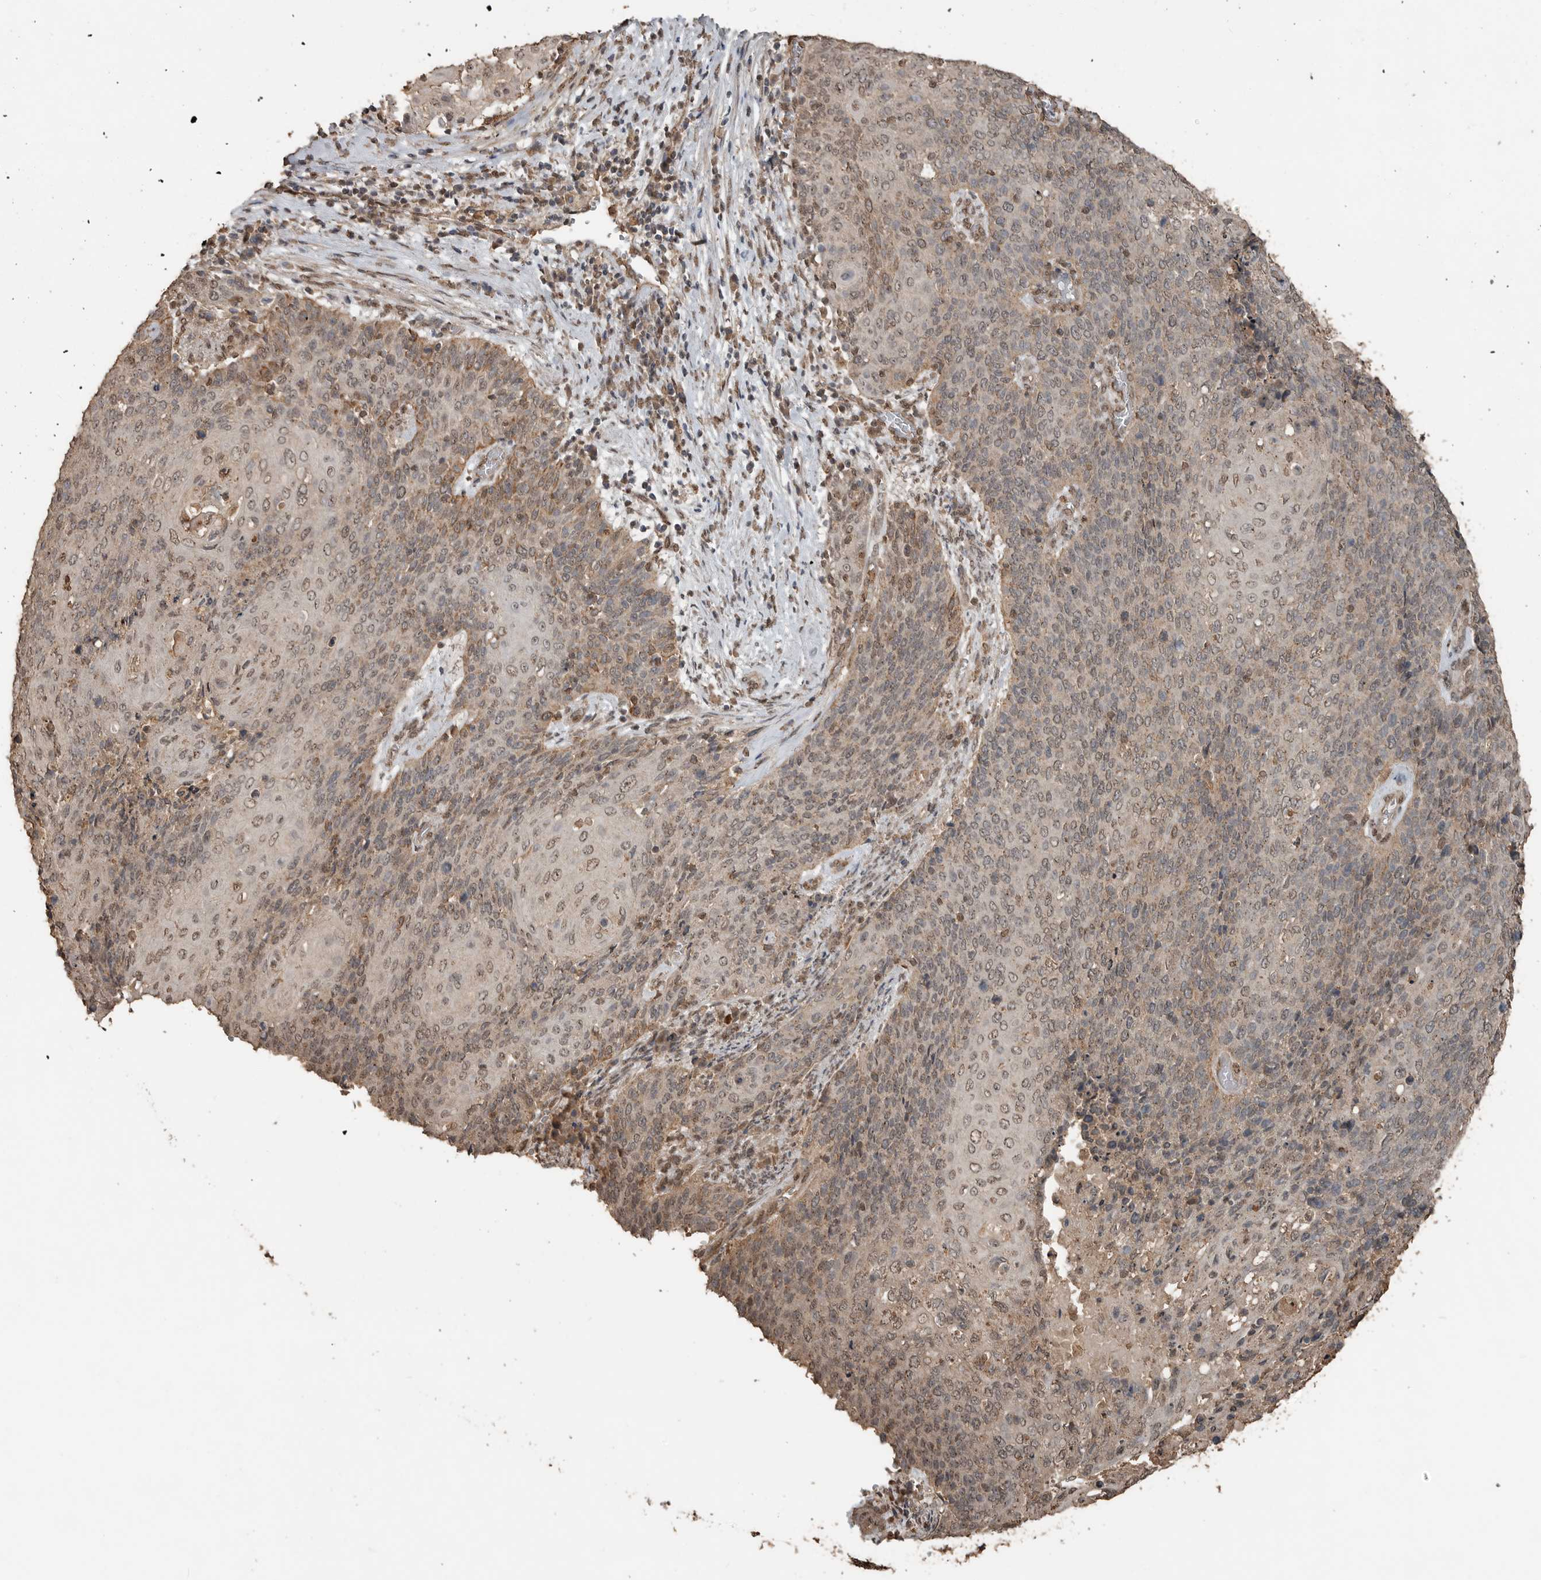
{"staining": {"intensity": "weak", "quantity": ">75%", "location": "cytoplasmic/membranous,nuclear"}, "tissue": "cervical cancer", "cell_type": "Tumor cells", "image_type": "cancer", "snomed": [{"axis": "morphology", "description": "Squamous cell carcinoma, NOS"}, {"axis": "topography", "description": "Cervix"}], "caption": "IHC histopathology image of neoplastic tissue: human cervical squamous cell carcinoma stained using immunohistochemistry reveals low levels of weak protein expression localized specifically in the cytoplasmic/membranous and nuclear of tumor cells, appearing as a cytoplasmic/membranous and nuclear brown color.", "gene": "BLZF1", "patient": {"sex": "female", "age": 39}}